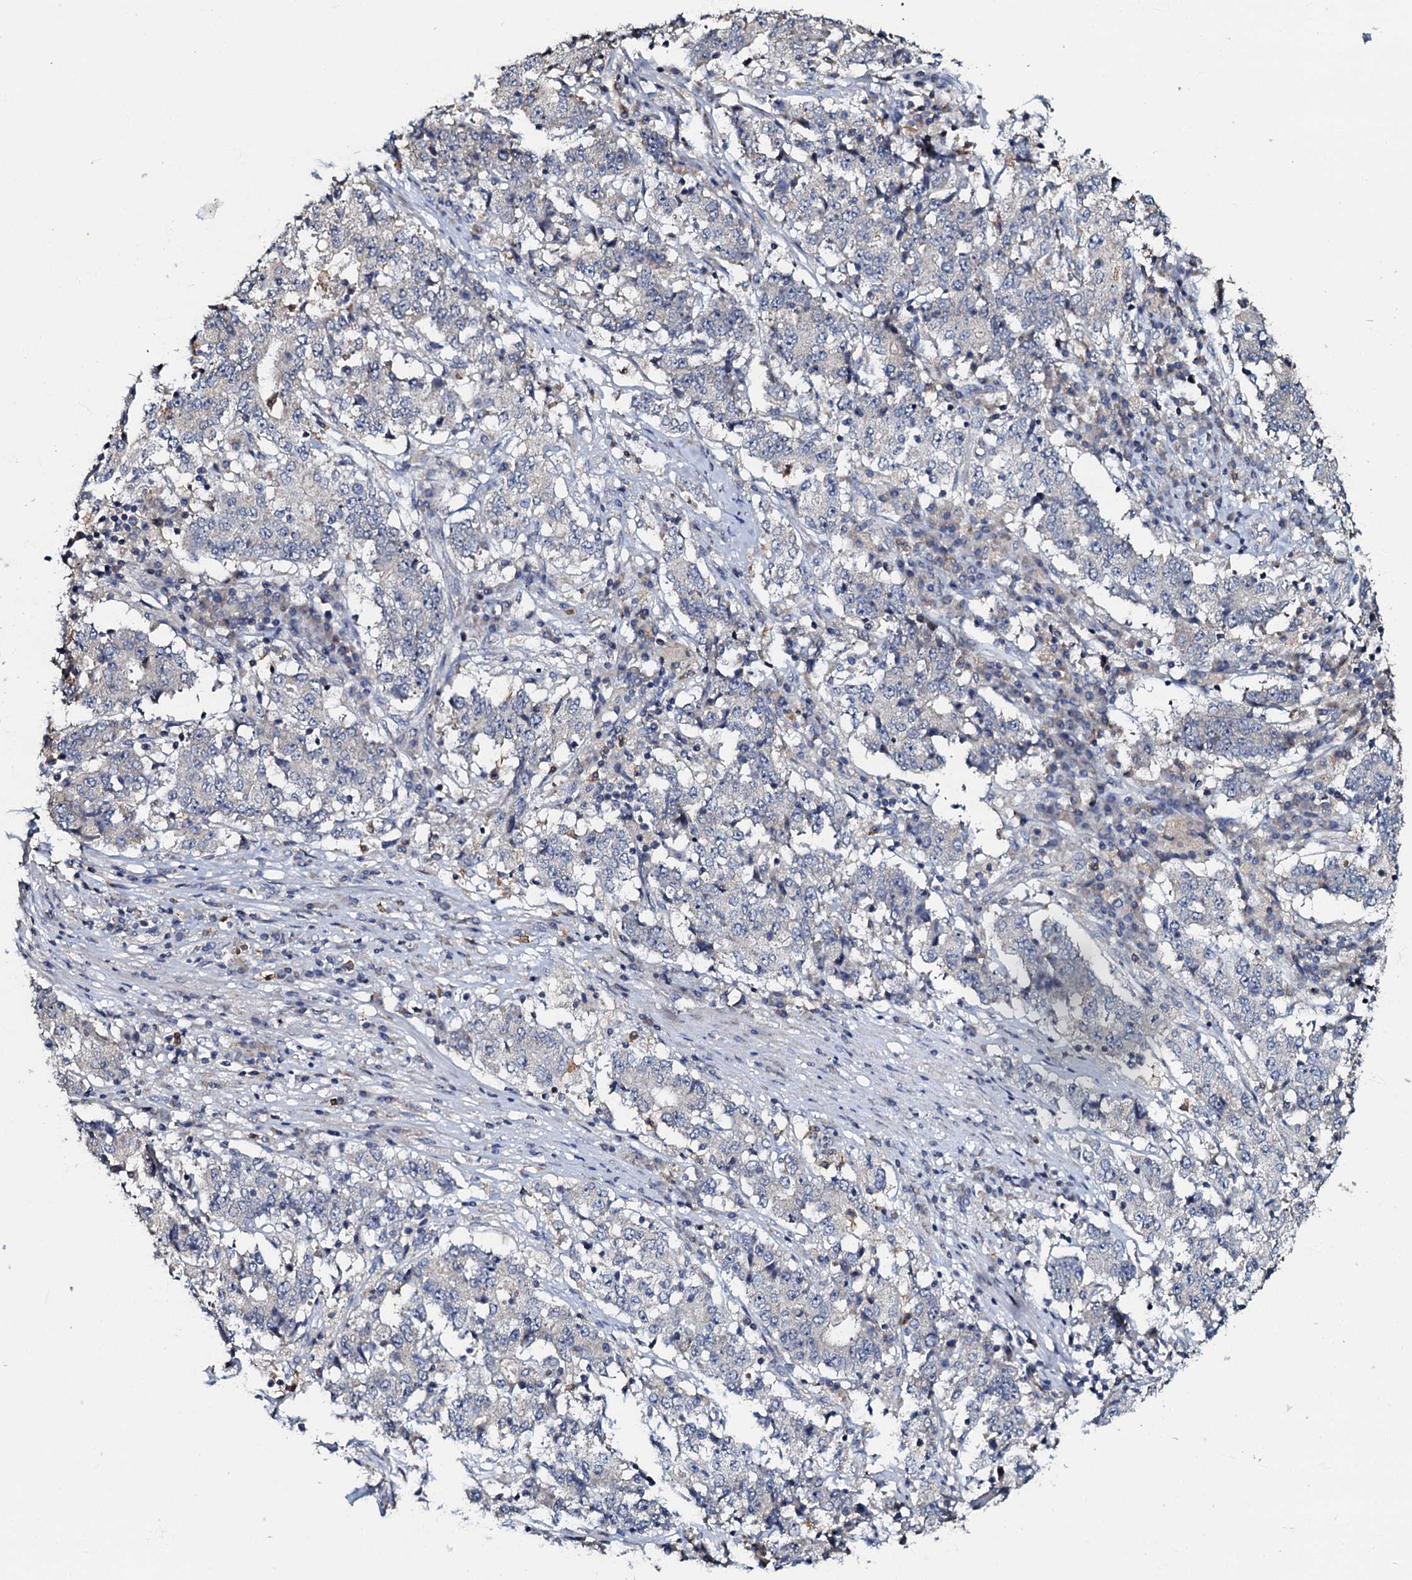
{"staining": {"intensity": "negative", "quantity": "none", "location": "none"}, "tissue": "stomach cancer", "cell_type": "Tumor cells", "image_type": "cancer", "snomed": [{"axis": "morphology", "description": "Adenocarcinoma, NOS"}, {"axis": "topography", "description": "Stomach"}], "caption": "Immunohistochemistry (IHC) image of adenocarcinoma (stomach) stained for a protein (brown), which displays no positivity in tumor cells.", "gene": "CPNE2", "patient": {"sex": "male", "age": 59}}